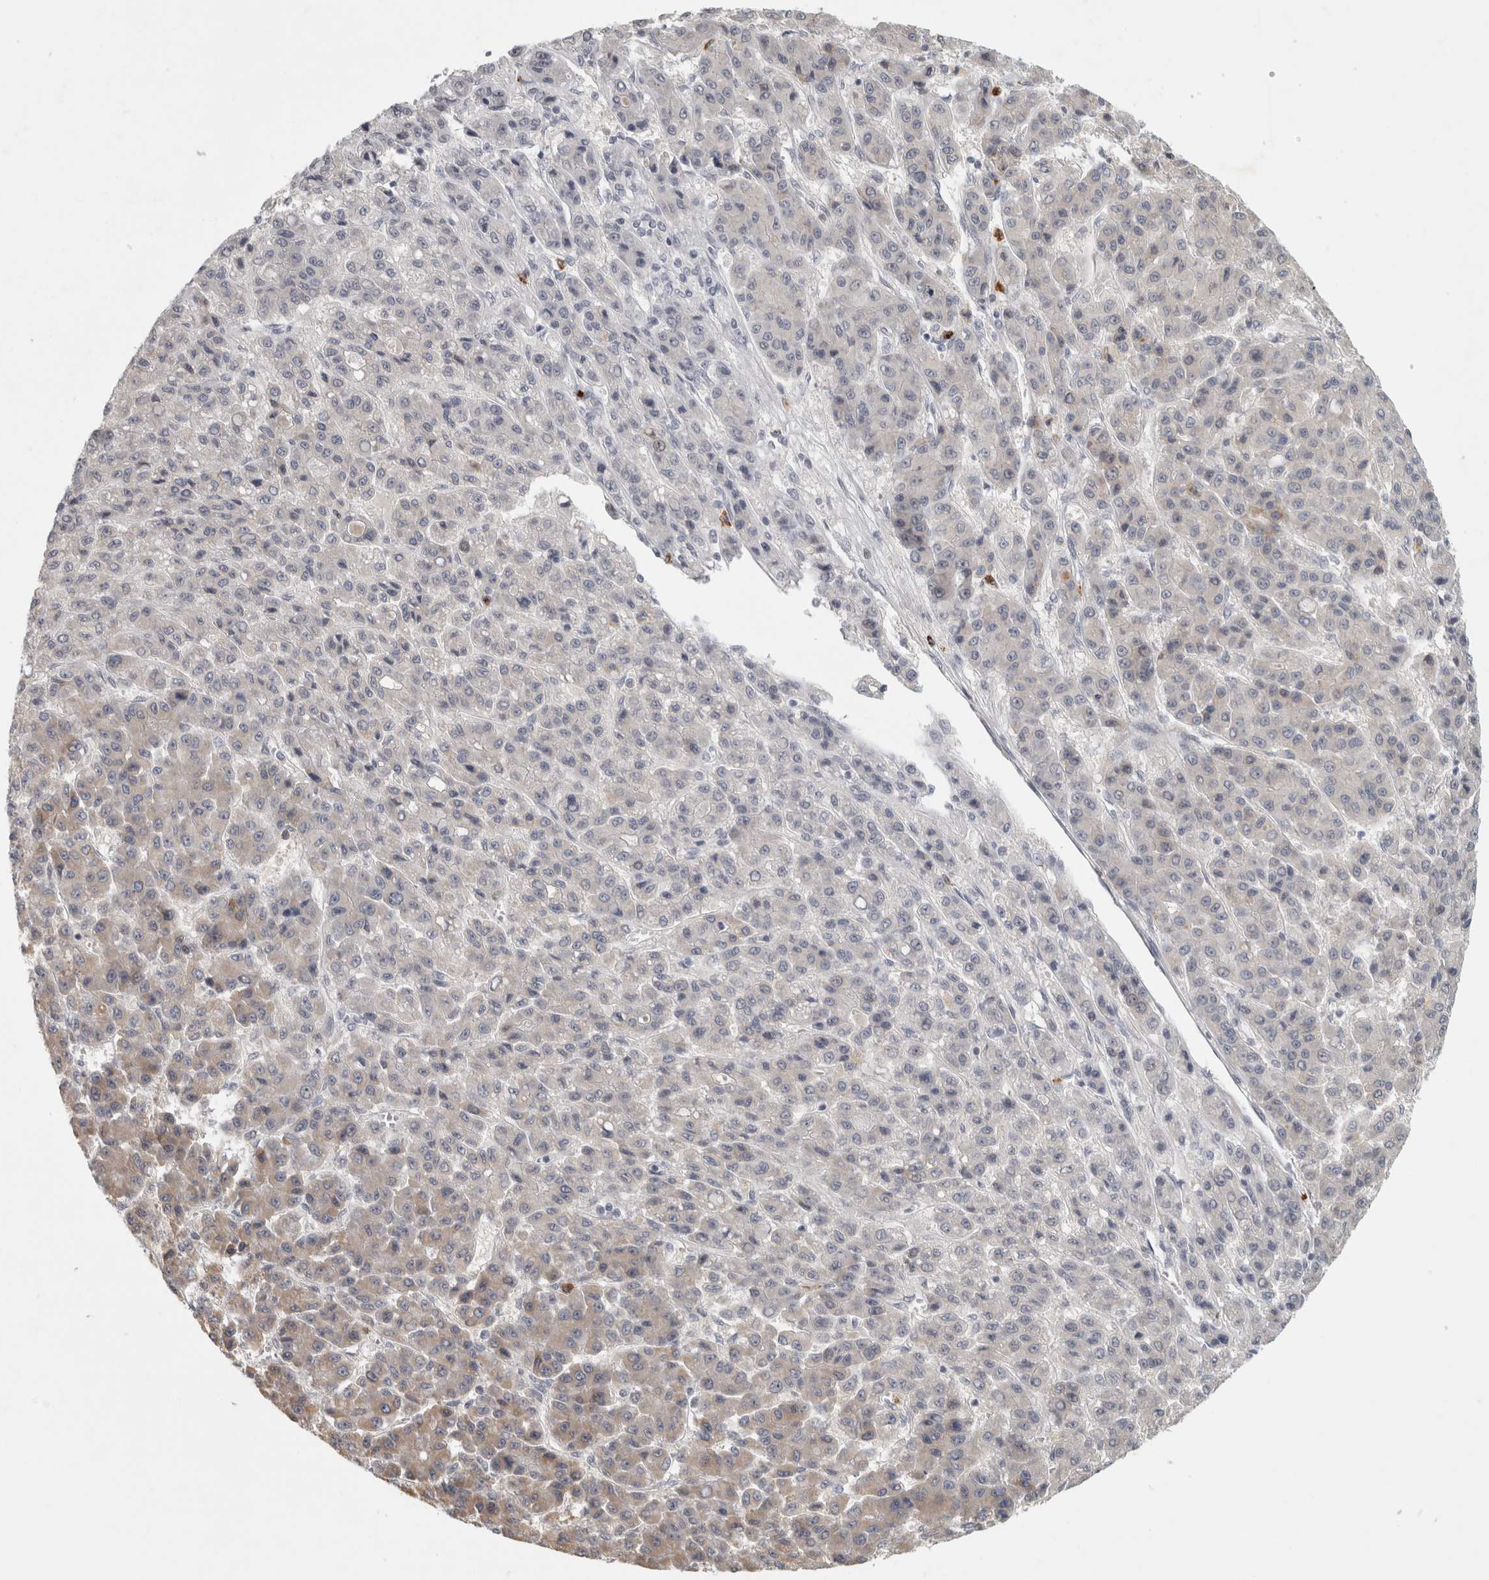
{"staining": {"intensity": "negative", "quantity": "none", "location": "none"}, "tissue": "liver cancer", "cell_type": "Tumor cells", "image_type": "cancer", "snomed": [{"axis": "morphology", "description": "Carcinoma, Hepatocellular, NOS"}, {"axis": "topography", "description": "Liver"}], "caption": "IHC of human liver hepatocellular carcinoma displays no expression in tumor cells.", "gene": "PTPRN2", "patient": {"sex": "male", "age": 70}}